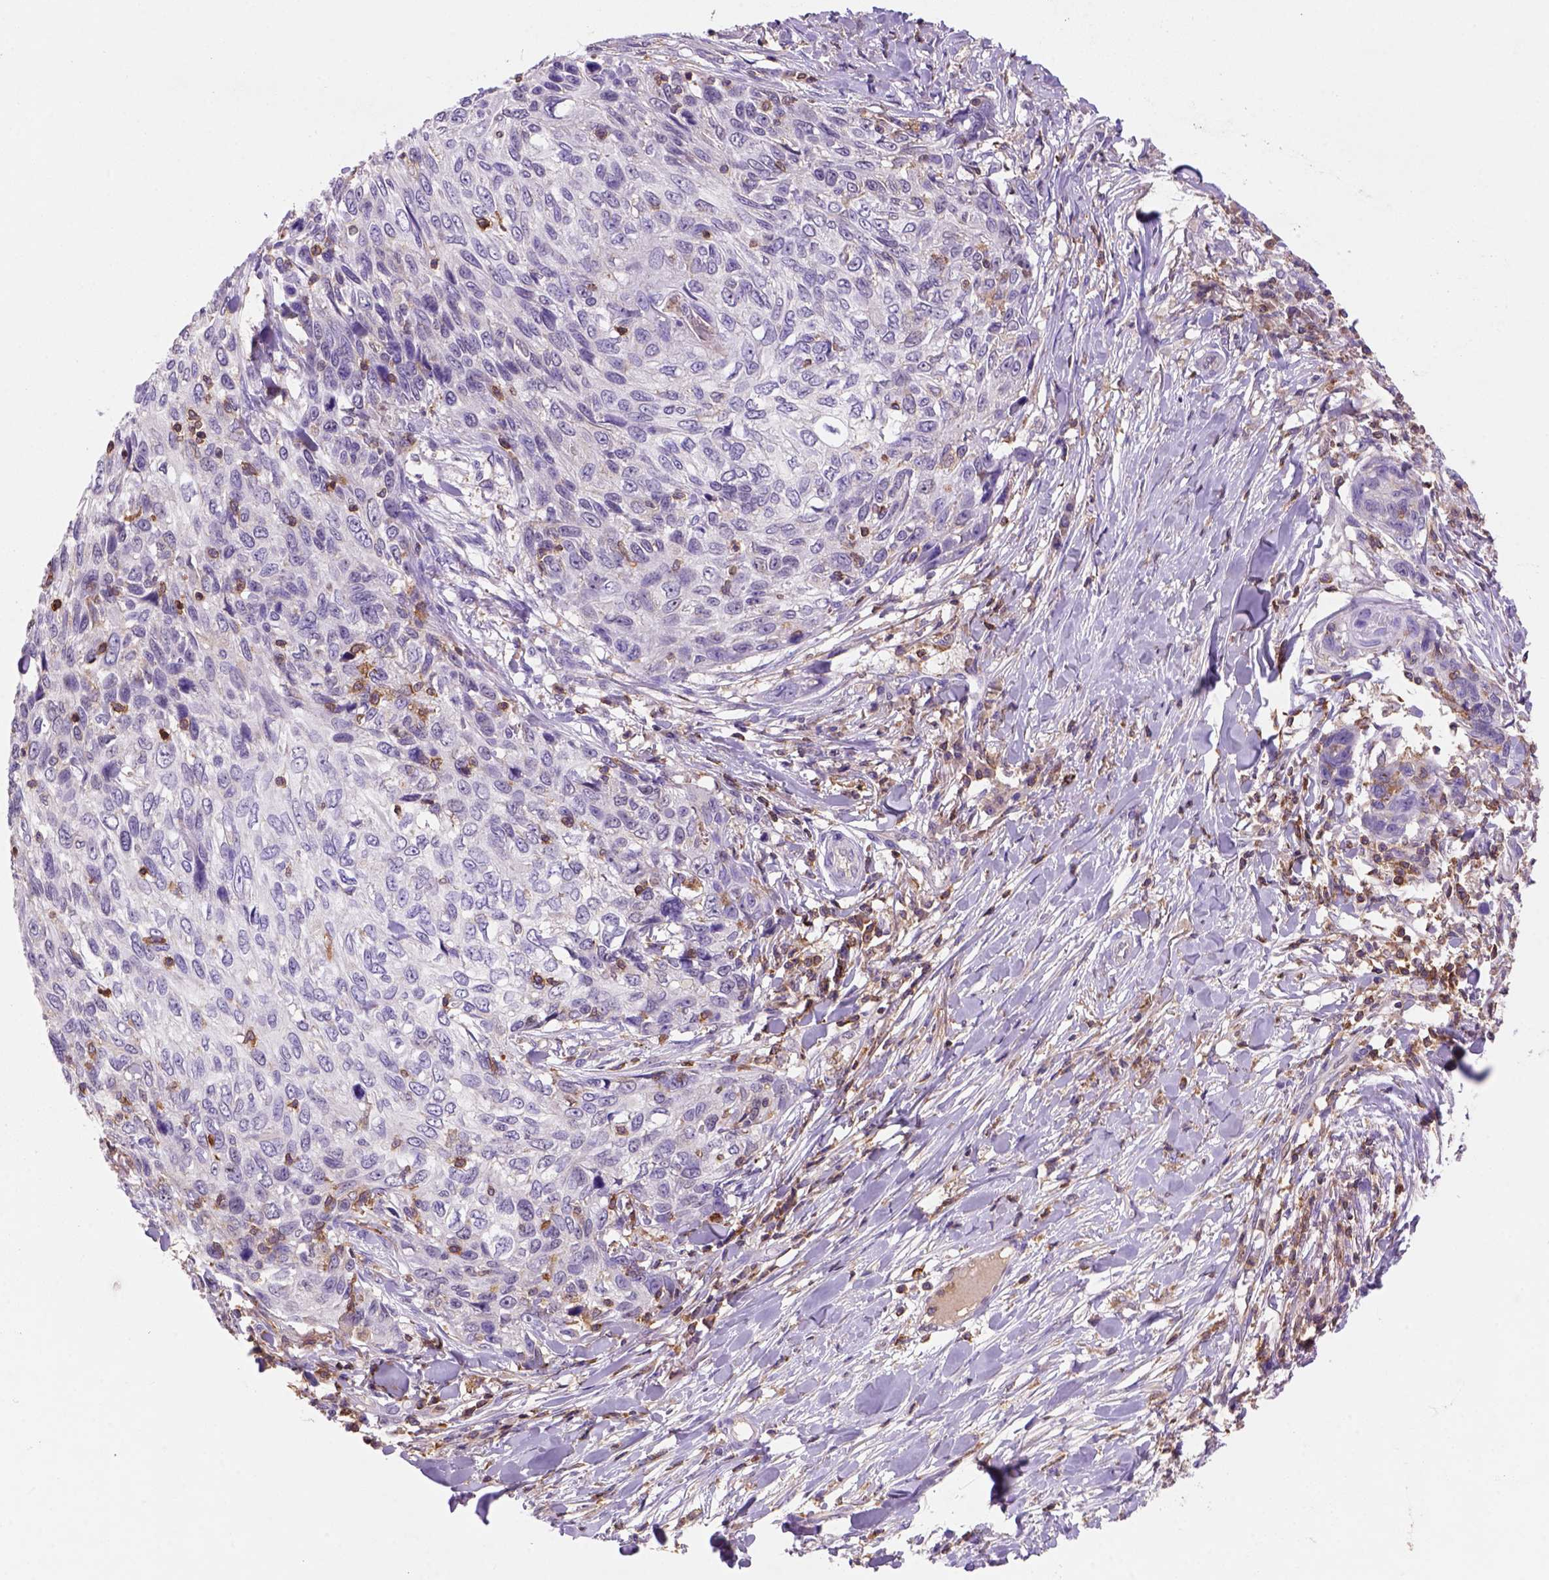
{"staining": {"intensity": "negative", "quantity": "none", "location": "none"}, "tissue": "skin cancer", "cell_type": "Tumor cells", "image_type": "cancer", "snomed": [{"axis": "morphology", "description": "Squamous cell carcinoma, NOS"}, {"axis": "topography", "description": "Skin"}], "caption": "Skin squamous cell carcinoma stained for a protein using immunohistochemistry demonstrates no expression tumor cells.", "gene": "INPP5D", "patient": {"sex": "male", "age": 92}}